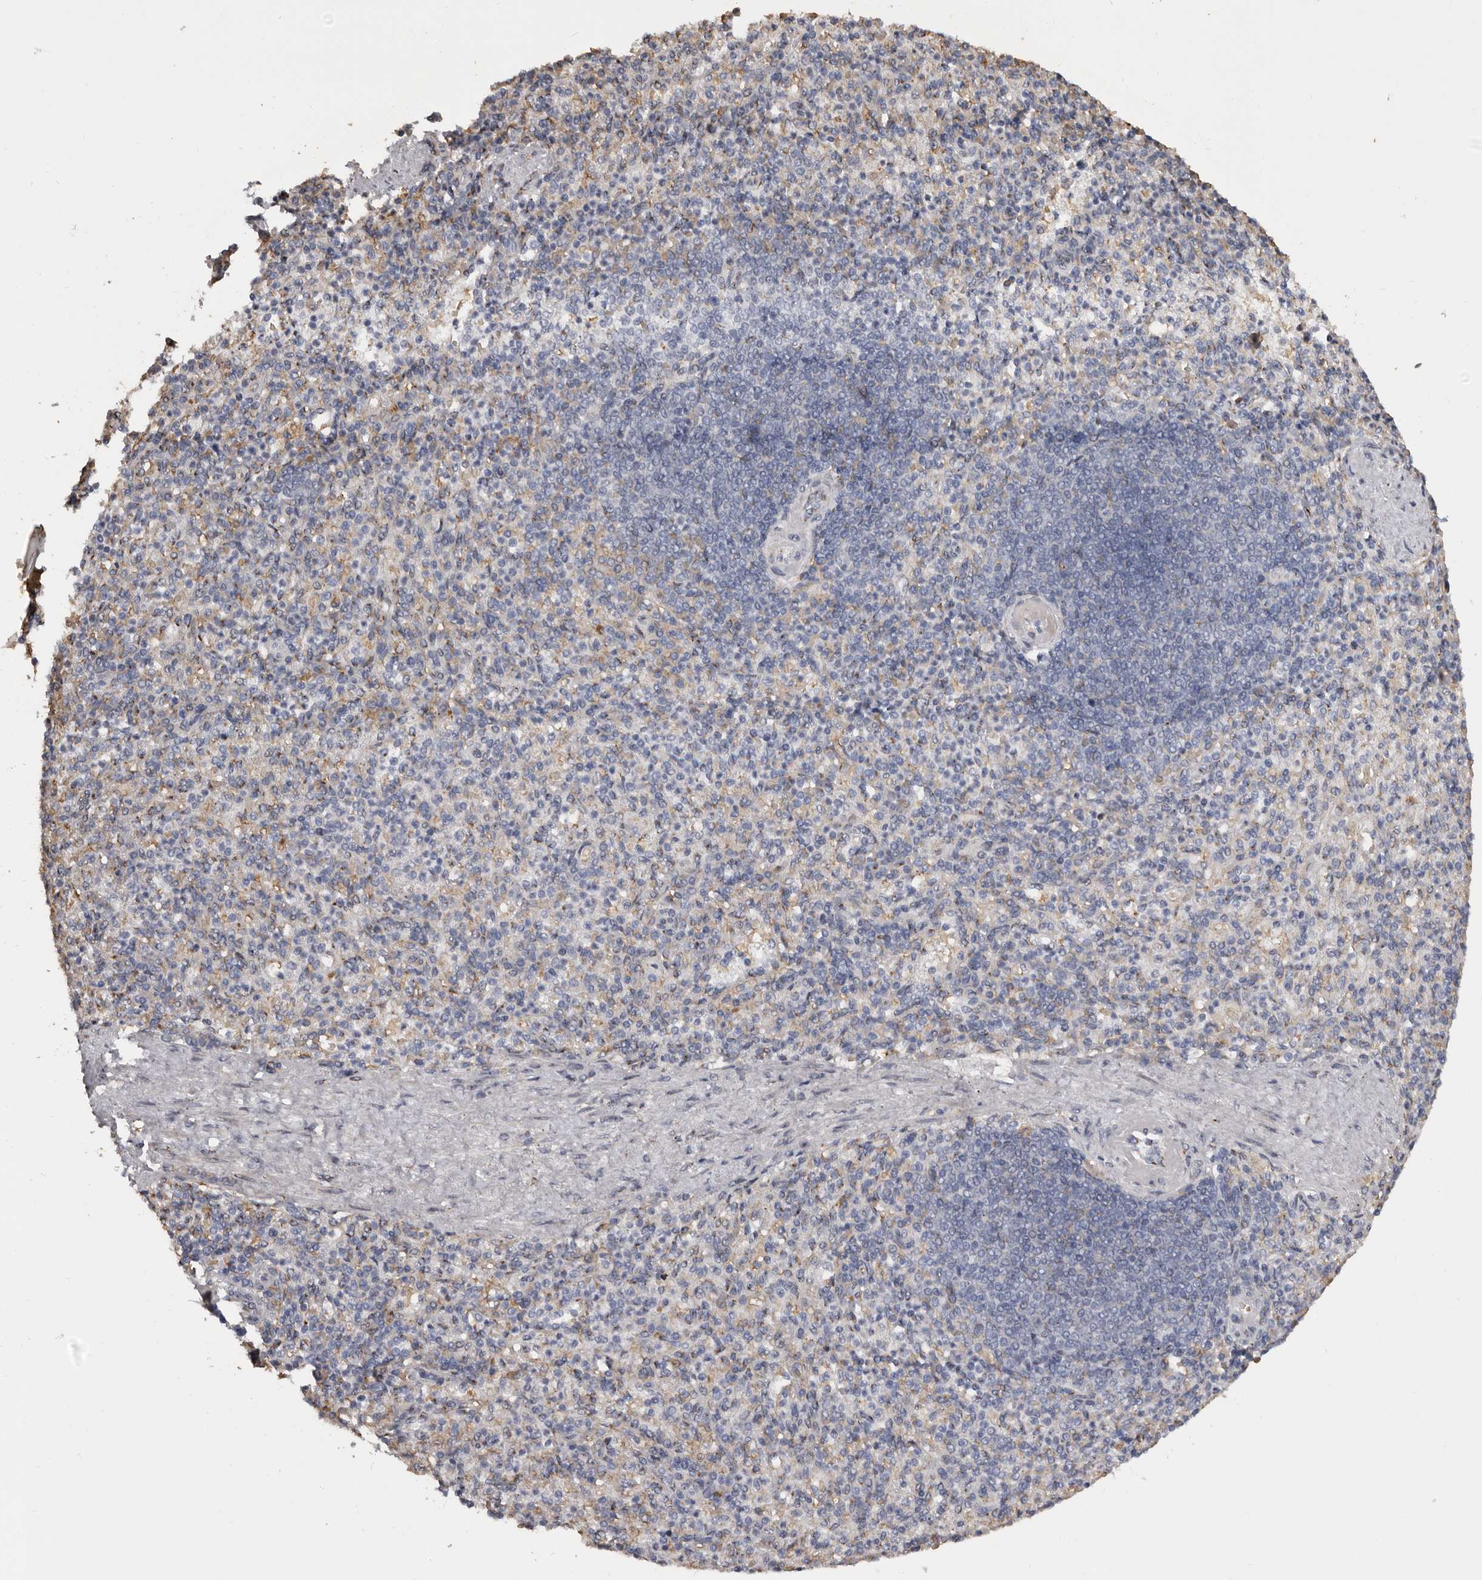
{"staining": {"intensity": "negative", "quantity": "none", "location": "none"}, "tissue": "spleen", "cell_type": "Cells in red pulp", "image_type": "normal", "snomed": [{"axis": "morphology", "description": "Normal tissue, NOS"}, {"axis": "topography", "description": "Spleen"}], "caption": "IHC of unremarkable spleen shows no staining in cells in red pulp.", "gene": "ENTREP1", "patient": {"sex": "female", "age": 74}}